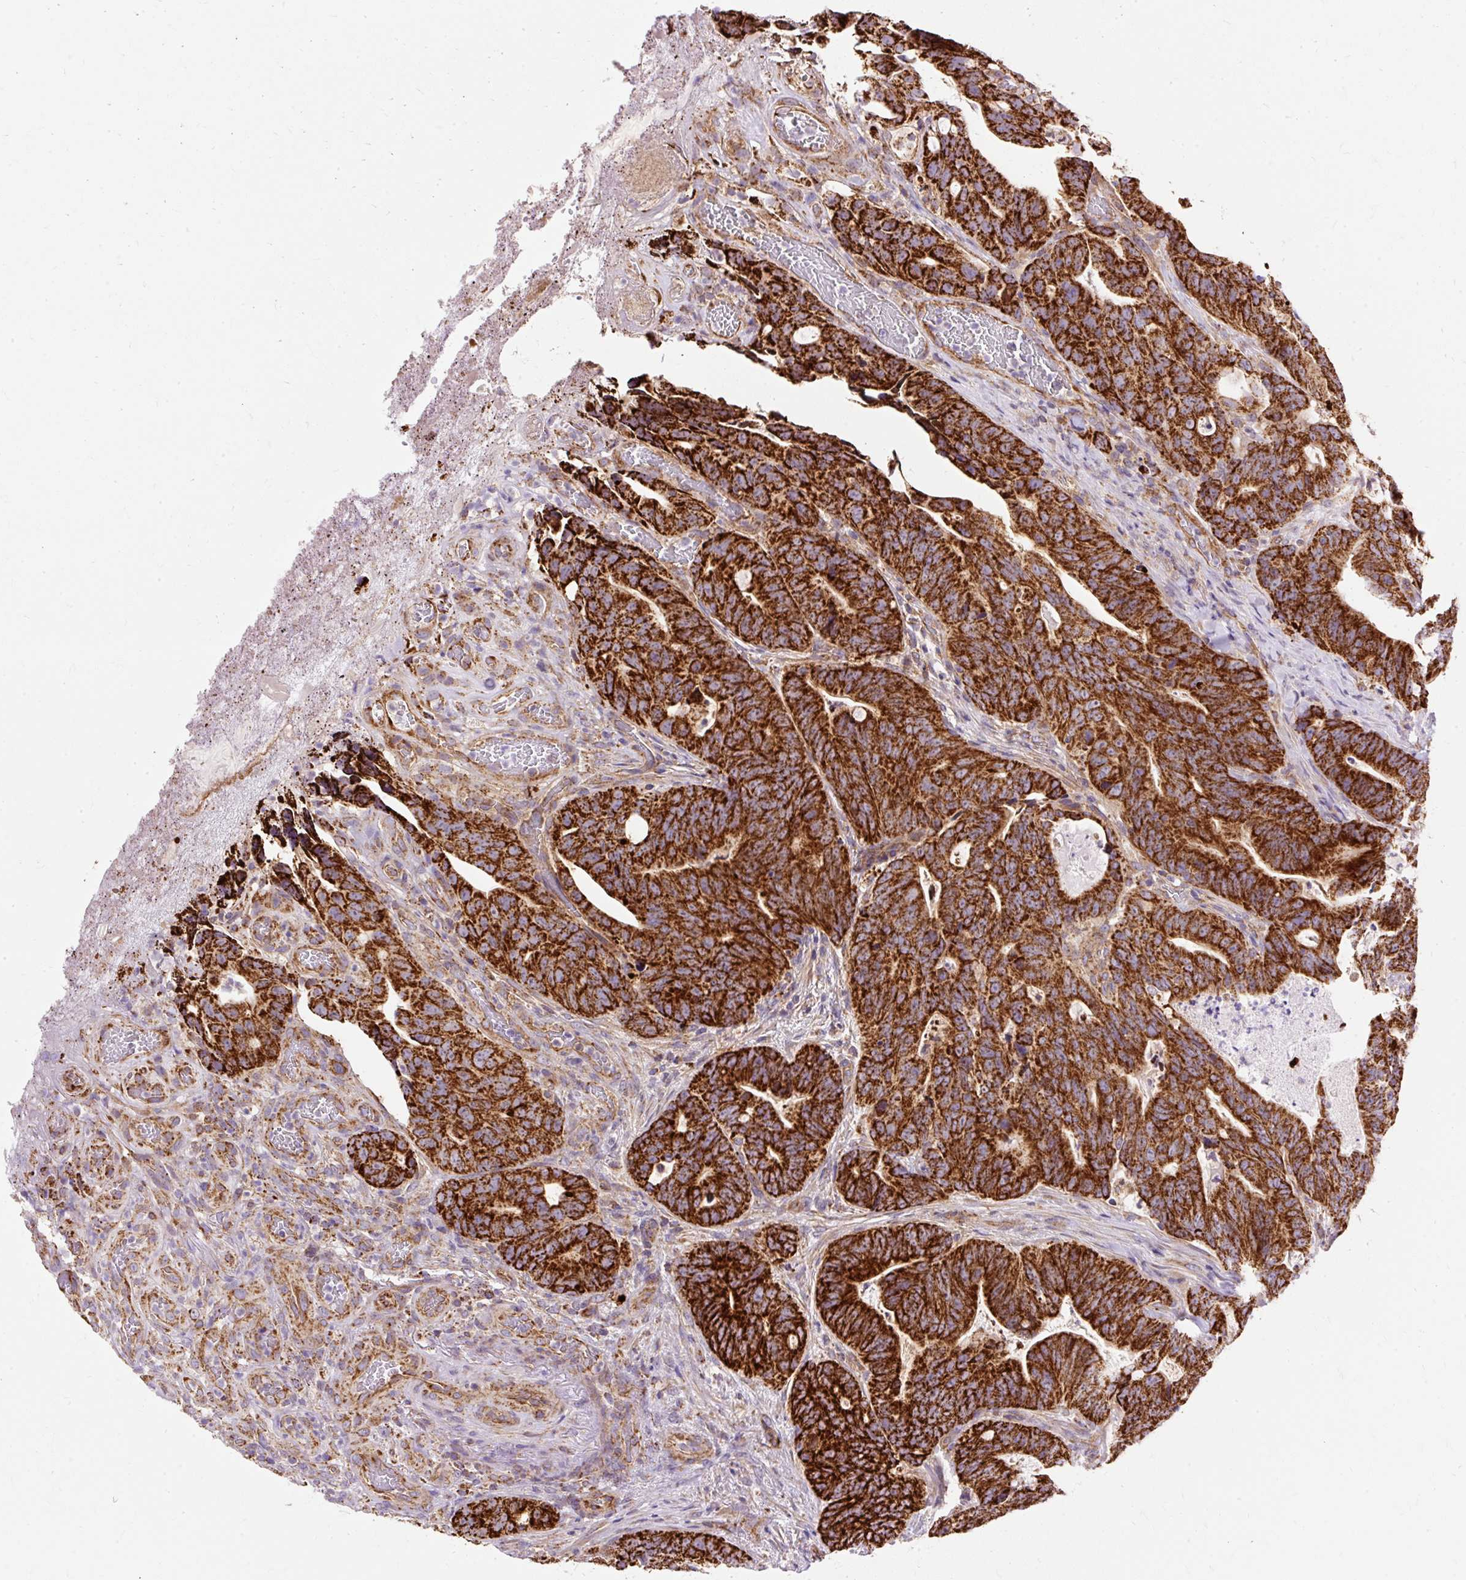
{"staining": {"intensity": "strong", "quantity": ">75%", "location": "cytoplasmic/membranous"}, "tissue": "colorectal cancer", "cell_type": "Tumor cells", "image_type": "cancer", "snomed": [{"axis": "morphology", "description": "Adenocarcinoma, NOS"}, {"axis": "topography", "description": "Colon"}], "caption": "Immunohistochemistry (IHC) image of human adenocarcinoma (colorectal) stained for a protein (brown), which demonstrates high levels of strong cytoplasmic/membranous staining in approximately >75% of tumor cells.", "gene": "CEP290", "patient": {"sex": "female", "age": 82}}